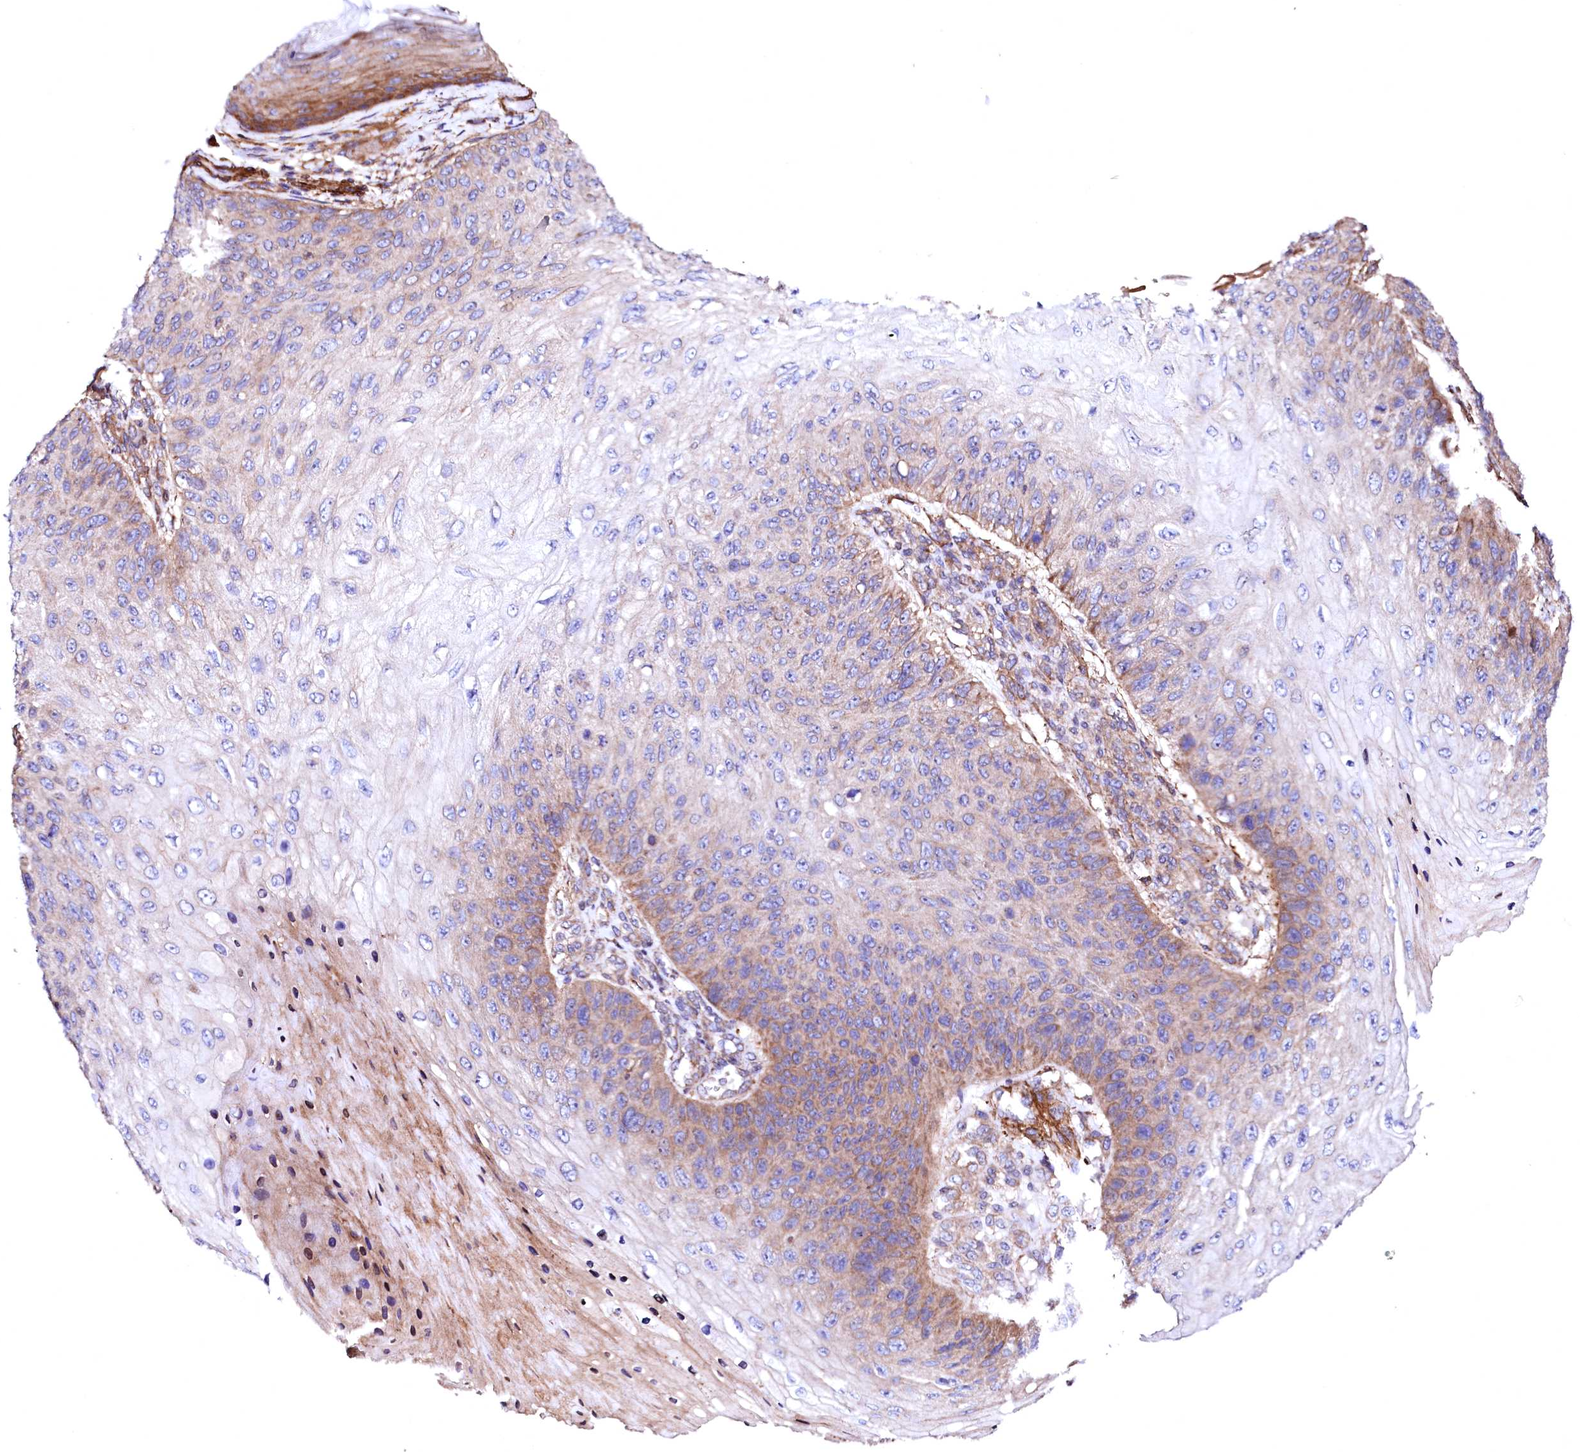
{"staining": {"intensity": "moderate", "quantity": "25%-75%", "location": "cytoplasmic/membranous"}, "tissue": "skin cancer", "cell_type": "Tumor cells", "image_type": "cancer", "snomed": [{"axis": "morphology", "description": "Squamous cell carcinoma, NOS"}, {"axis": "topography", "description": "Skin"}], "caption": "A brown stain highlights moderate cytoplasmic/membranous expression of a protein in skin cancer (squamous cell carcinoma) tumor cells.", "gene": "GPR176", "patient": {"sex": "female", "age": 88}}